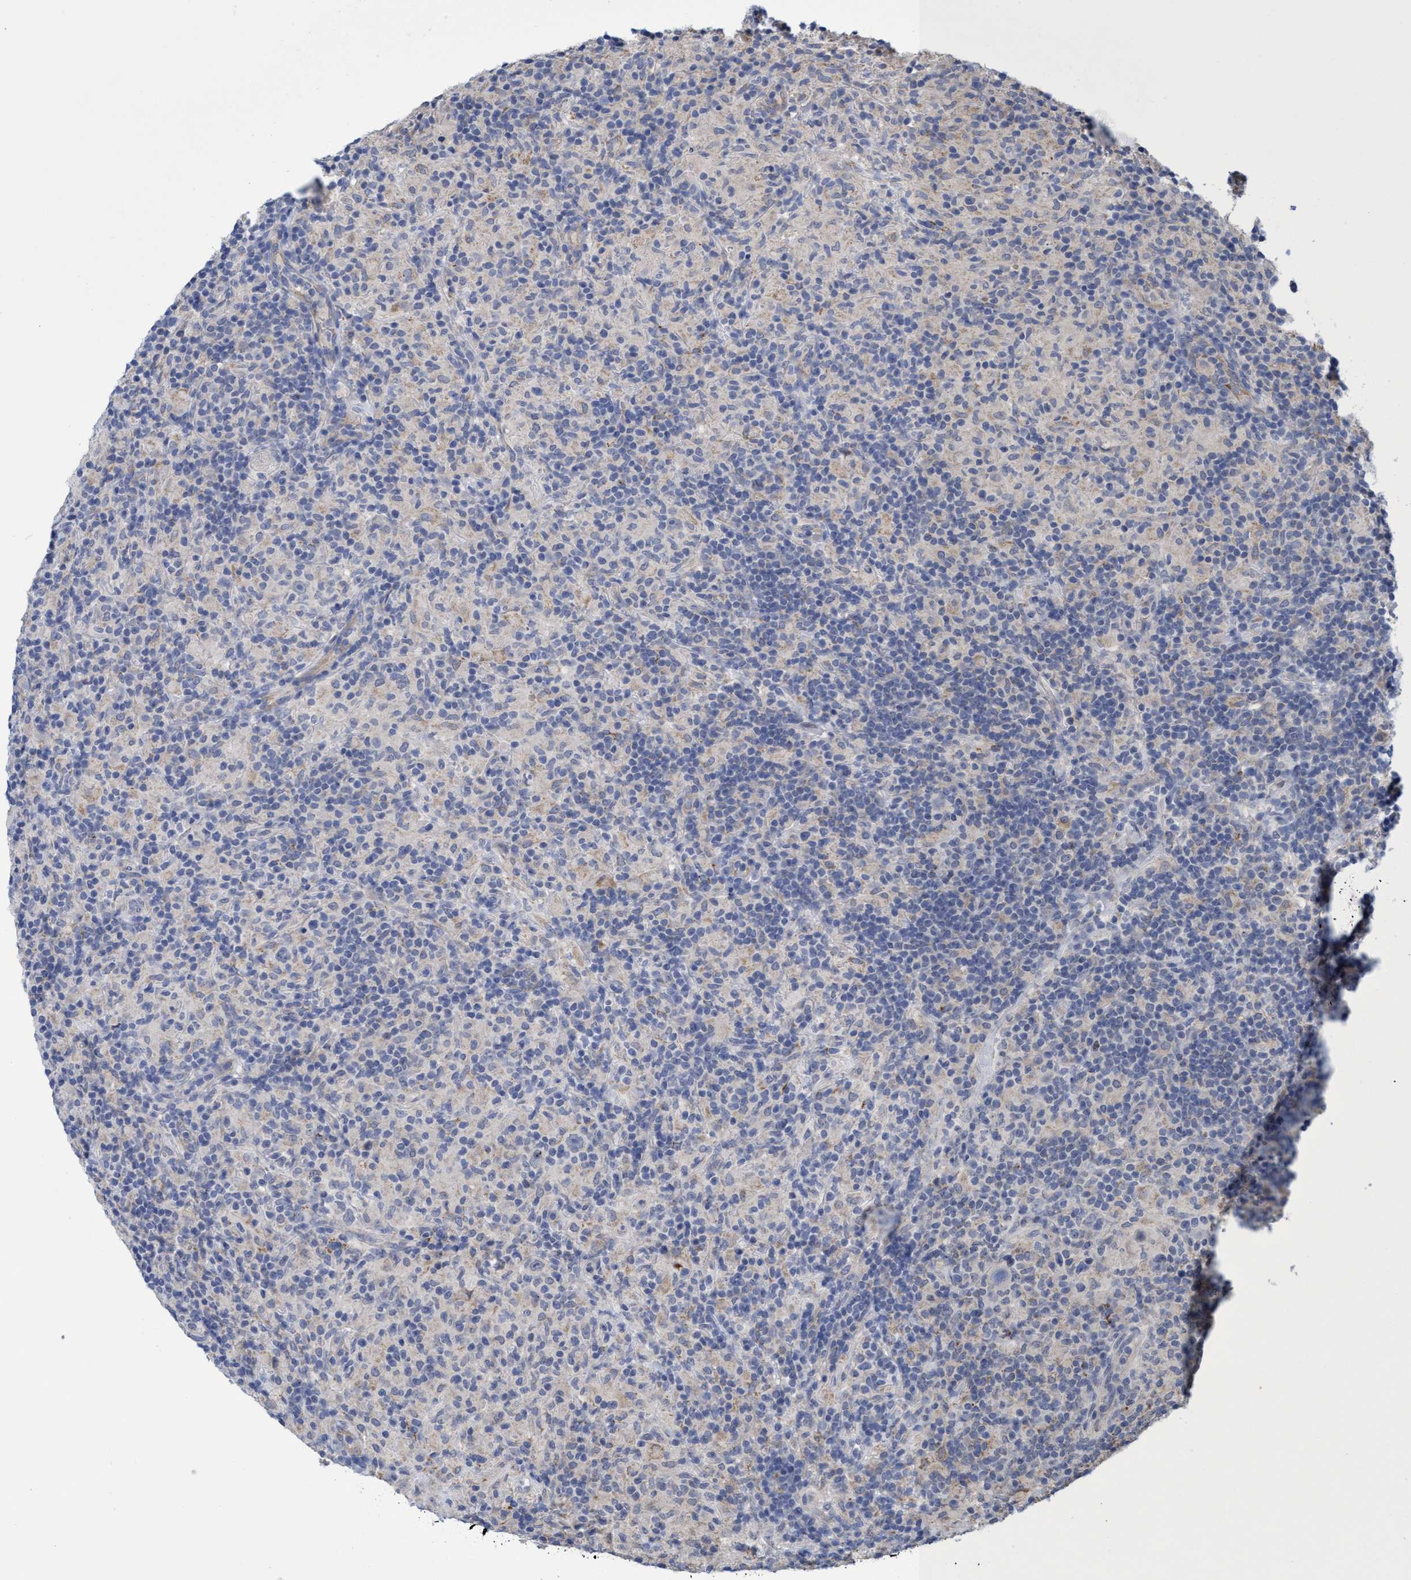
{"staining": {"intensity": "negative", "quantity": "none", "location": "none"}, "tissue": "lymphoma", "cell_type": "Tumor cells", "image_type": "cancer", "snomed": [{"axis": "morphology", "description": "Hodgkin's disease, NOS"}, {"axis": "topography", "description": "Lymph node"}], "caption": "Protein analysis of lymphoma reveals no significant positivity in tumor cells. (Brightfield microscopy of DAB IHC at high magnification).", "gene": "SEMA4D", "patient": {"sex": "male", "age": 70}}